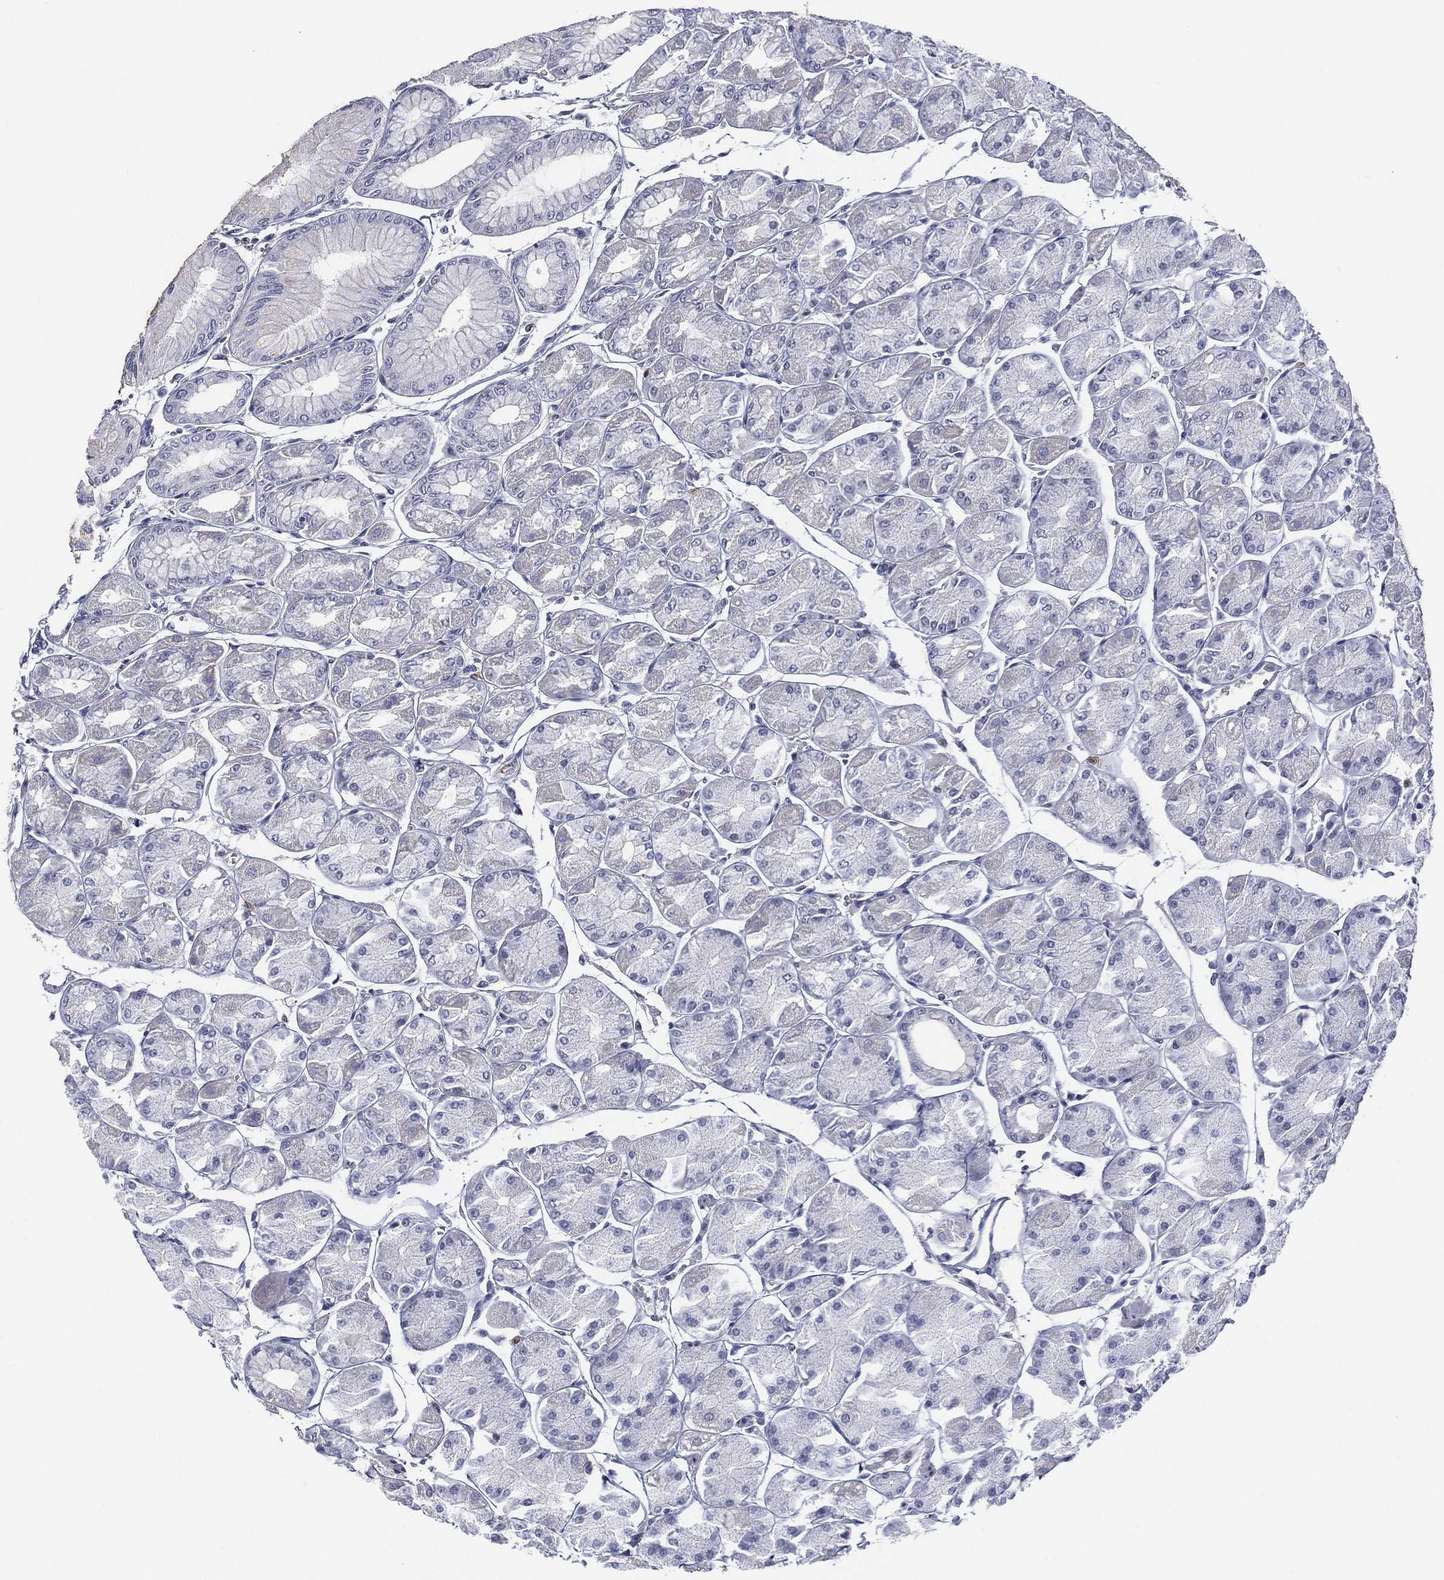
{"staining": {"intensity": "negative", "quantity": "none", "location": "none"}, "tissue": "stomach", "cell_type": "Glandular cells", "image_type": "normal", "snomed": [{"axis": "morphology", "description": "Normal tissue, NOS"}, {"axis": "topography", "description": "Stomach, upper"}], "caption": "High magnification brightfield microscopy of unremarkable stomach stained with DAB (3,3'-diaminobenzidine) (brown) and counterstained with hematoxylin (blue): glandular cells show no significant expression. (IHC, brightfield microscopy, high magnification).", "gene": "ZNF711", "patient": {"sex": "male", "age": 60}}